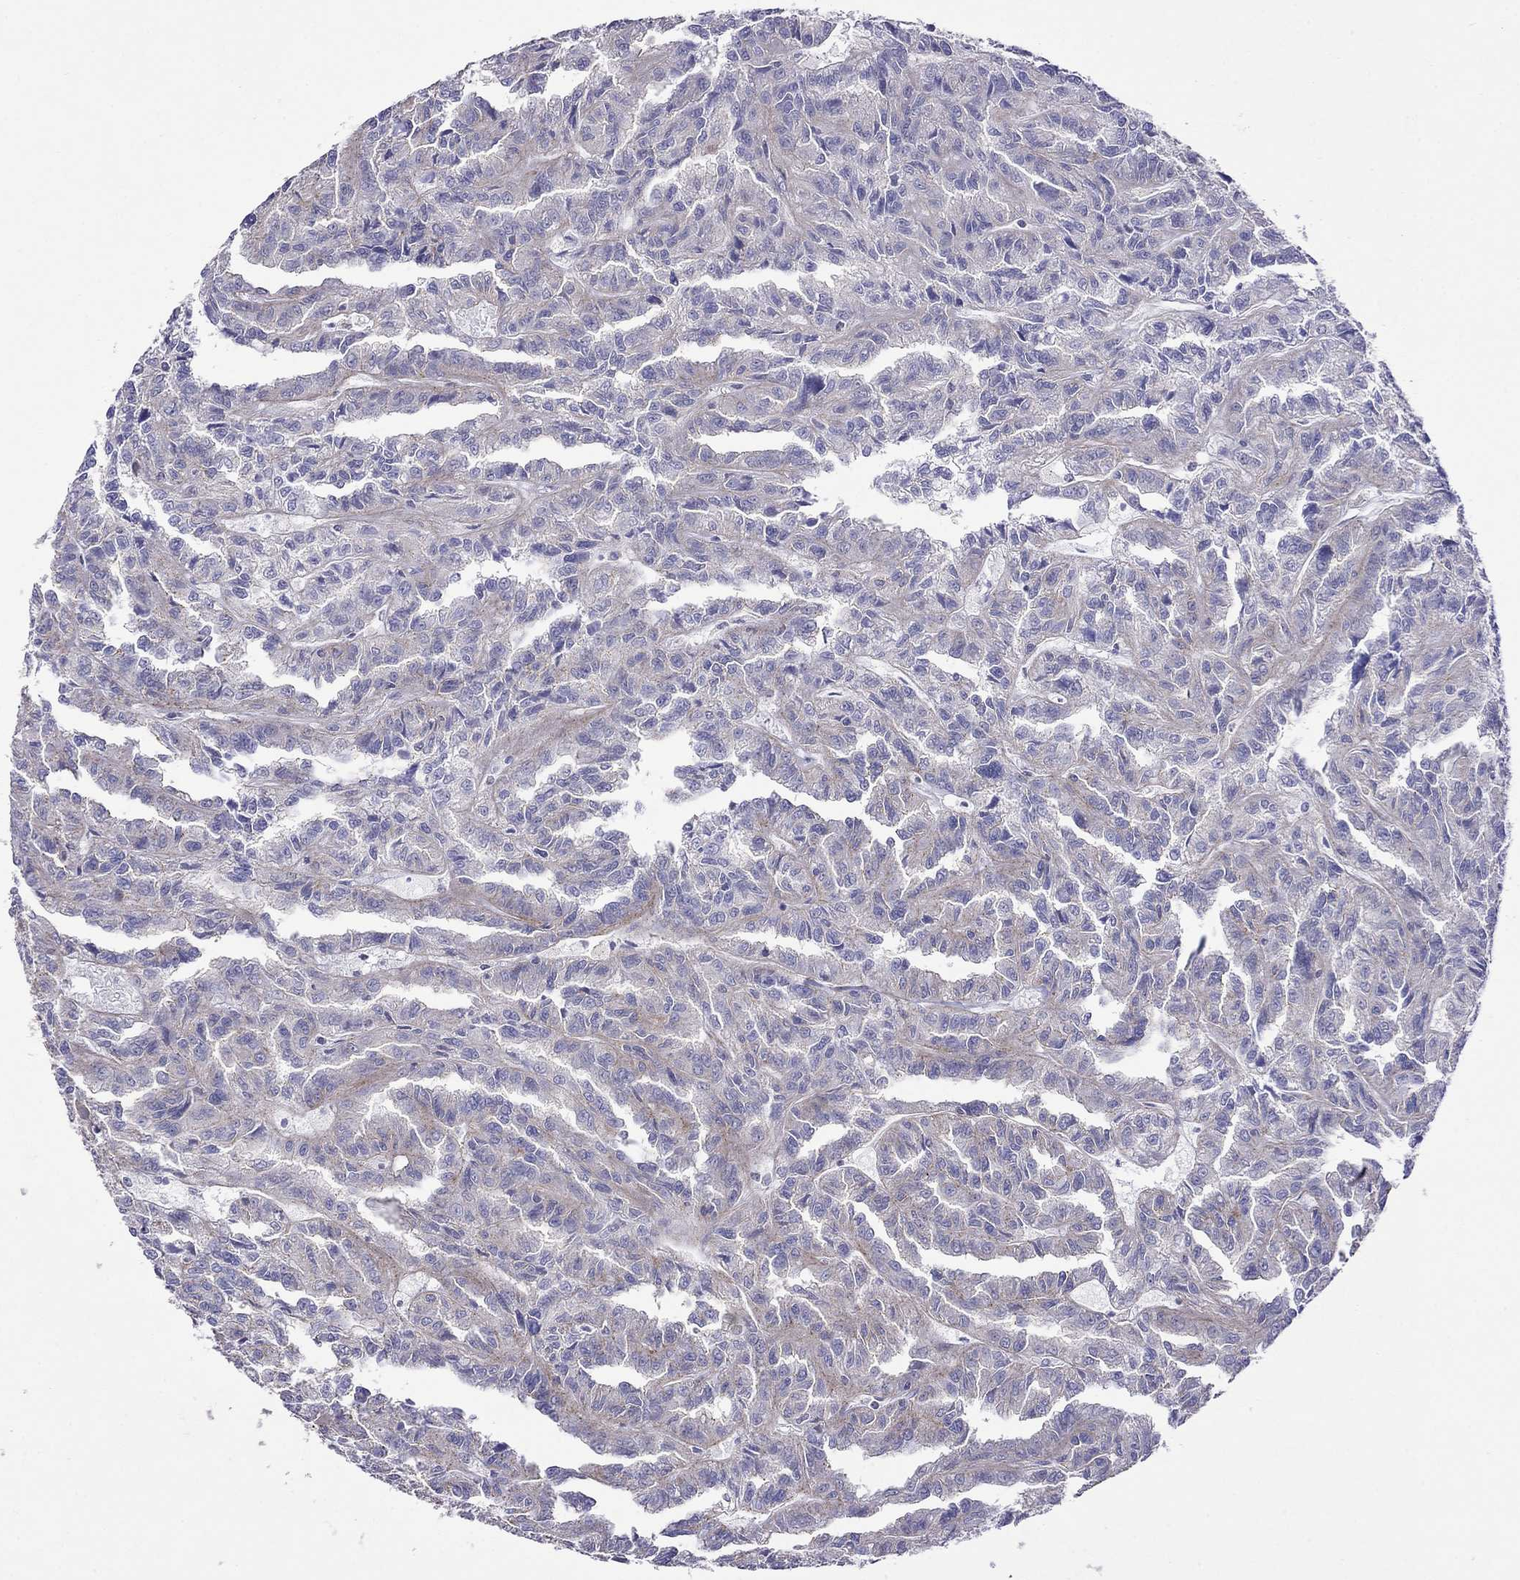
{"staining": {"intensity": "negative", "quantity": "none", "location": "none"}, "tissue": "renal cancer", "cell_type": "Tumor cells", "image_type": "cancer", "snomed": [{"axis": "morphology", "description": "Adenocarcinoma, NOS"}, {"axis": "topography", "description": "Kidney"}], "caption": "Immunohistochemistry (IHC) histopathology image of renal adenocarcinoma stained for a protein (brown), which displays no expression in tumor cells. (DAB IHC with hematoxylin counter stain).", "gene": "MPZ", "patient": {"sex": "male", "age": 79}}